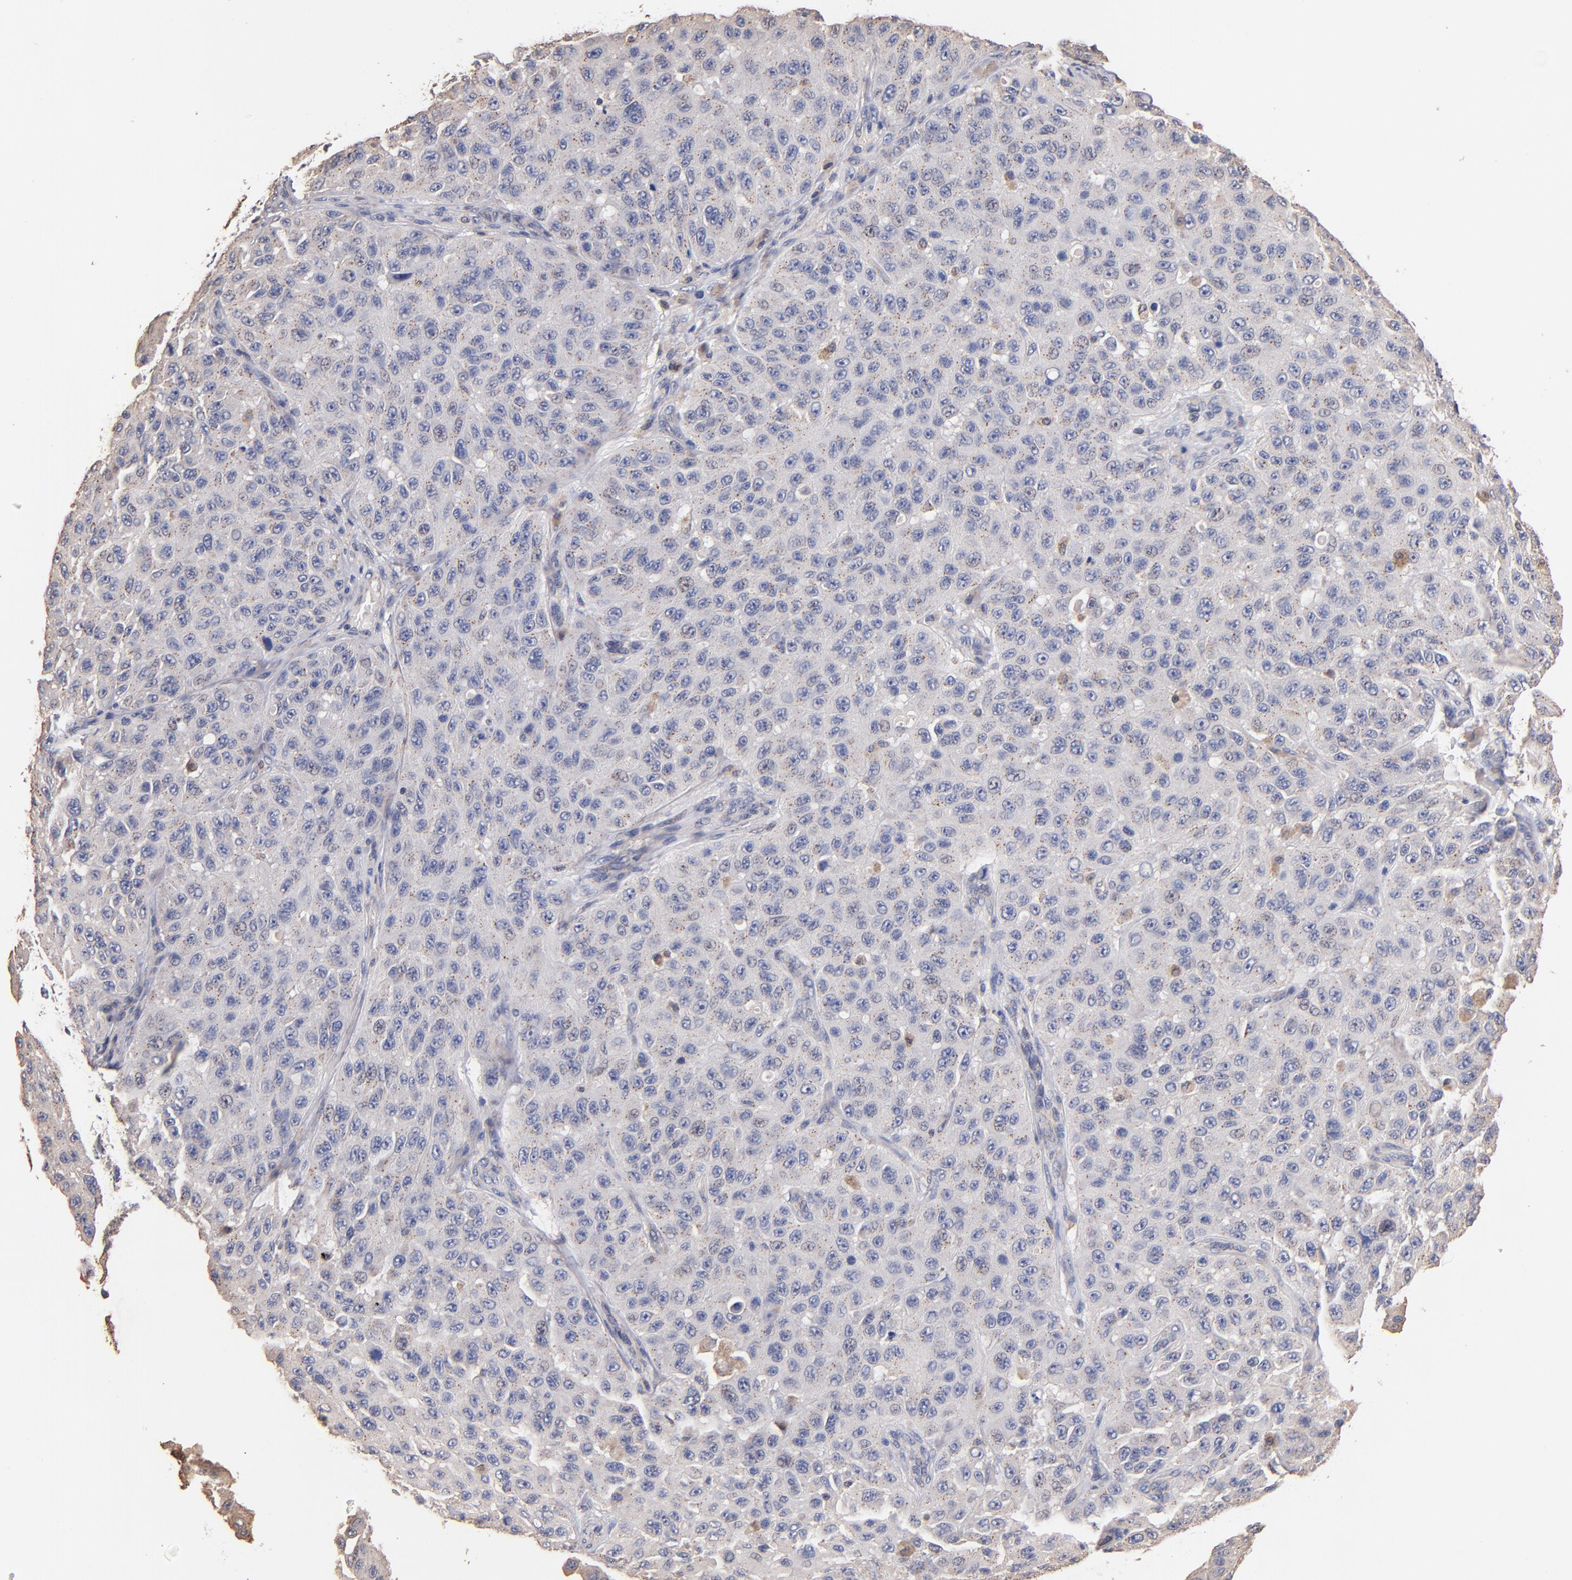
{"staining": {"intensity": "moderate", "quantity": "<25%", "location": "cytoplasmic/membranous"}, "tissue": "melanoma", "cell_type": "Tumor cells", "image_type": "cancer", "snomed": [{"axis": "morphology", "description": "Malignant melanoma, NOS"}, {"axis": "topography", "description": "Skin"}], "caption": "Approximately <25% of tumor cells in melanoma display moderate cytoplasmic/membranous protein staining as visualized by brown immunohistochemical staining.", "gene": "RO60", "patient": {"sex": "male", "age": 30}}